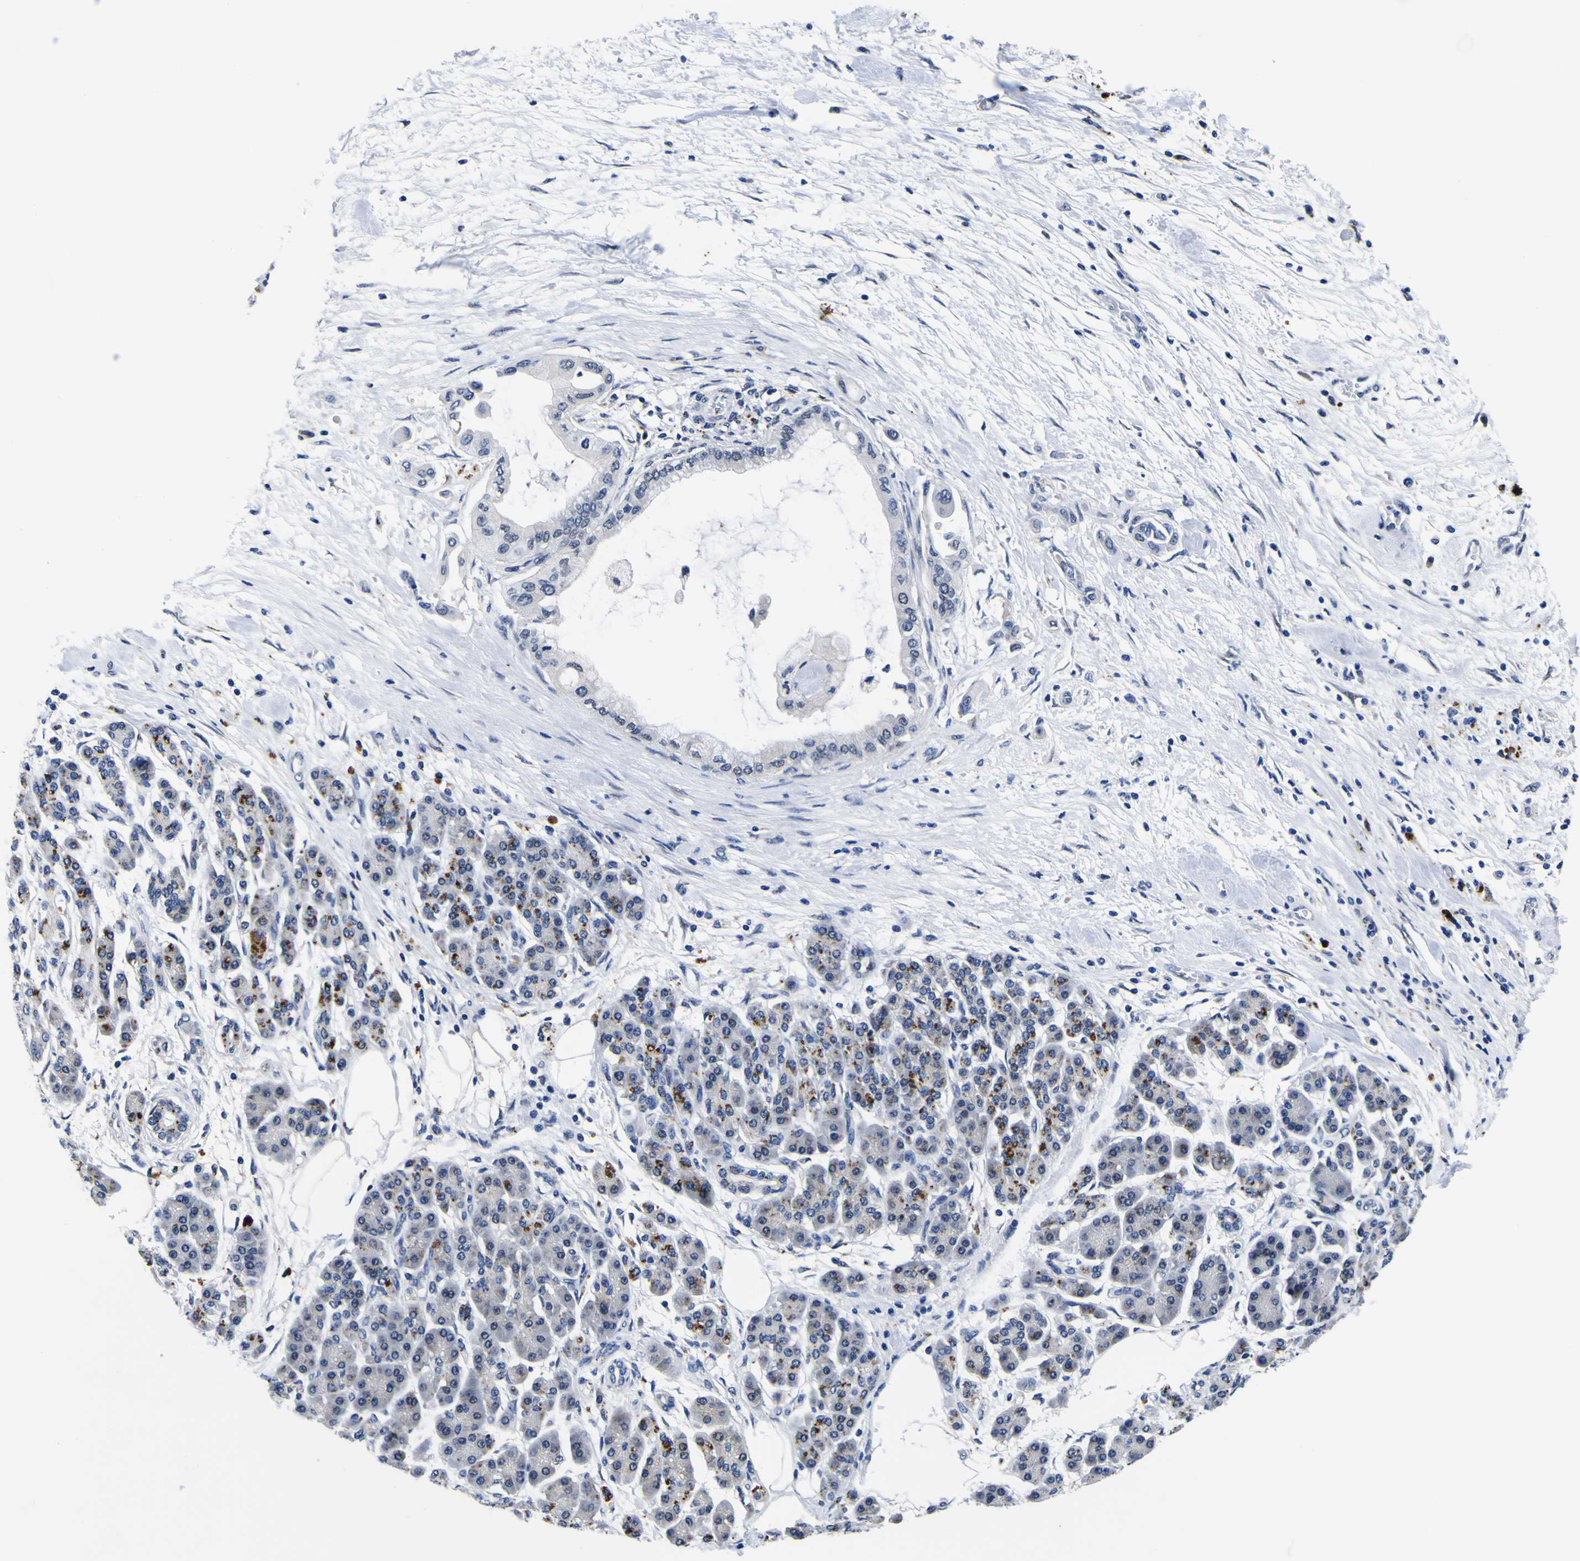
{"staining": {"intensity": "negative", "quantity": "none", "location": "none"}, "tissue": "pancreatic cancer", "cell_type": "Tumor cells", "image_type": "cancer", "snomed": [{"axis": "morphology", "description": "Adenocarcinoma, NOS"}, {"axis": "morphology", "description": "Adenocarcinoma, metastatic, NOS"}, {"axis": "topography", "description": "Lymph node"}, {"axis": "topography", "description": "Pancreas"}, {"axis": "topography", "description": "Duodenum"}], "caption": "An image of pancreatic cancer stained for a protein exhibits no brown staining in tumor cells. Nuclei are stained in blue.", "gene": "IGFLR1", "patient": {"sex": "female", "age": 64}}